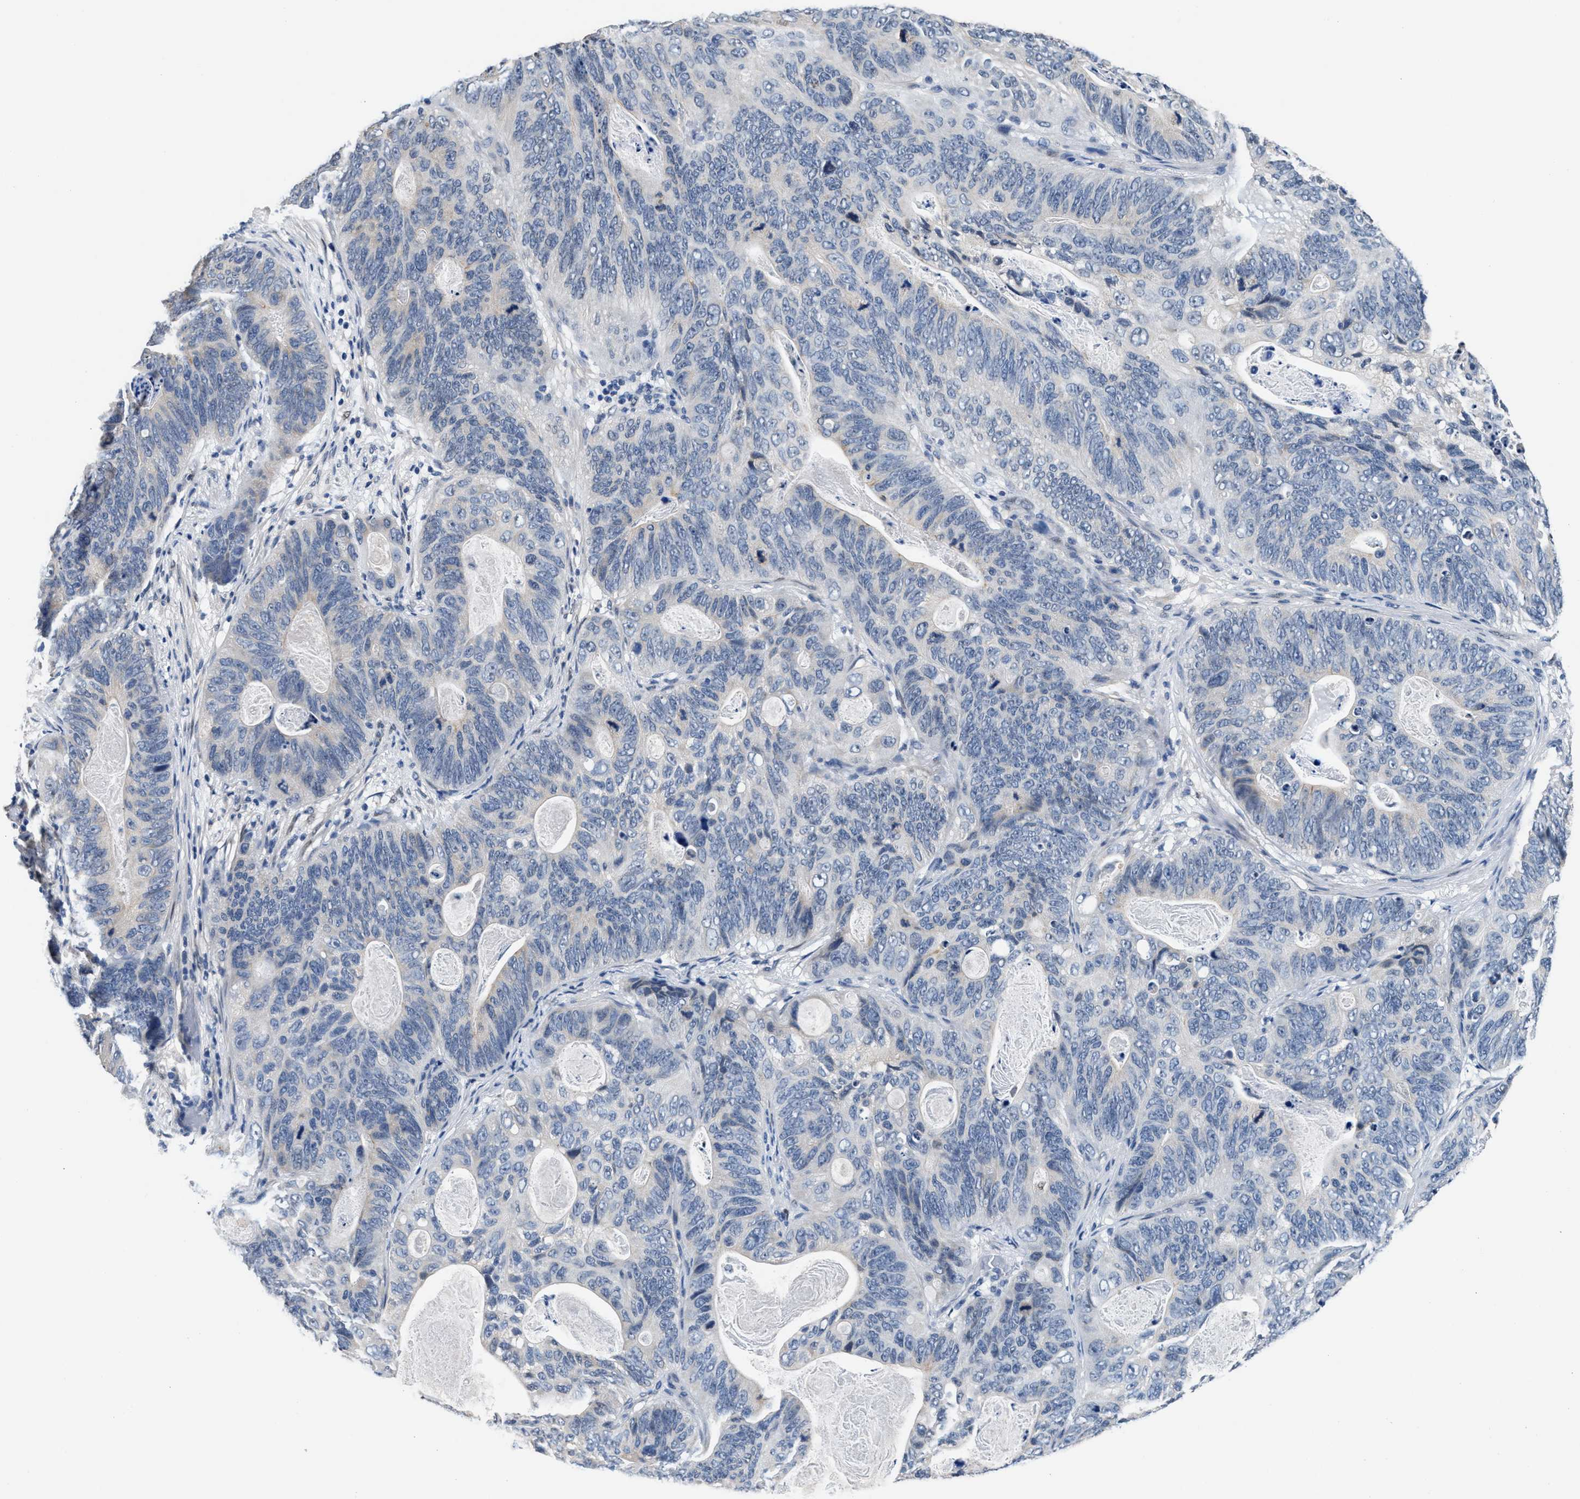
{"staining": {"intensity": "negative", "quantity": "none", "location": "none"}, "tissue": "stomach cancer", "cell_type": "Tumor cells", "image_type": "cancer", "snomed": [{"axis": "morphology", "description": "Normal tissue, NOS"}, {"axis": "morphology", "description": "Adenocarcinoma, NOS"}, {"axis": "topography", "description": "Stomach"}], "caption": "This is an immunohistochemistry (IHC) micrograph of stomach adenocarcinoma. There is no expression in tumor cells.", "gene": "MYH3", "patient": {"sex": "female", "age": 89}}